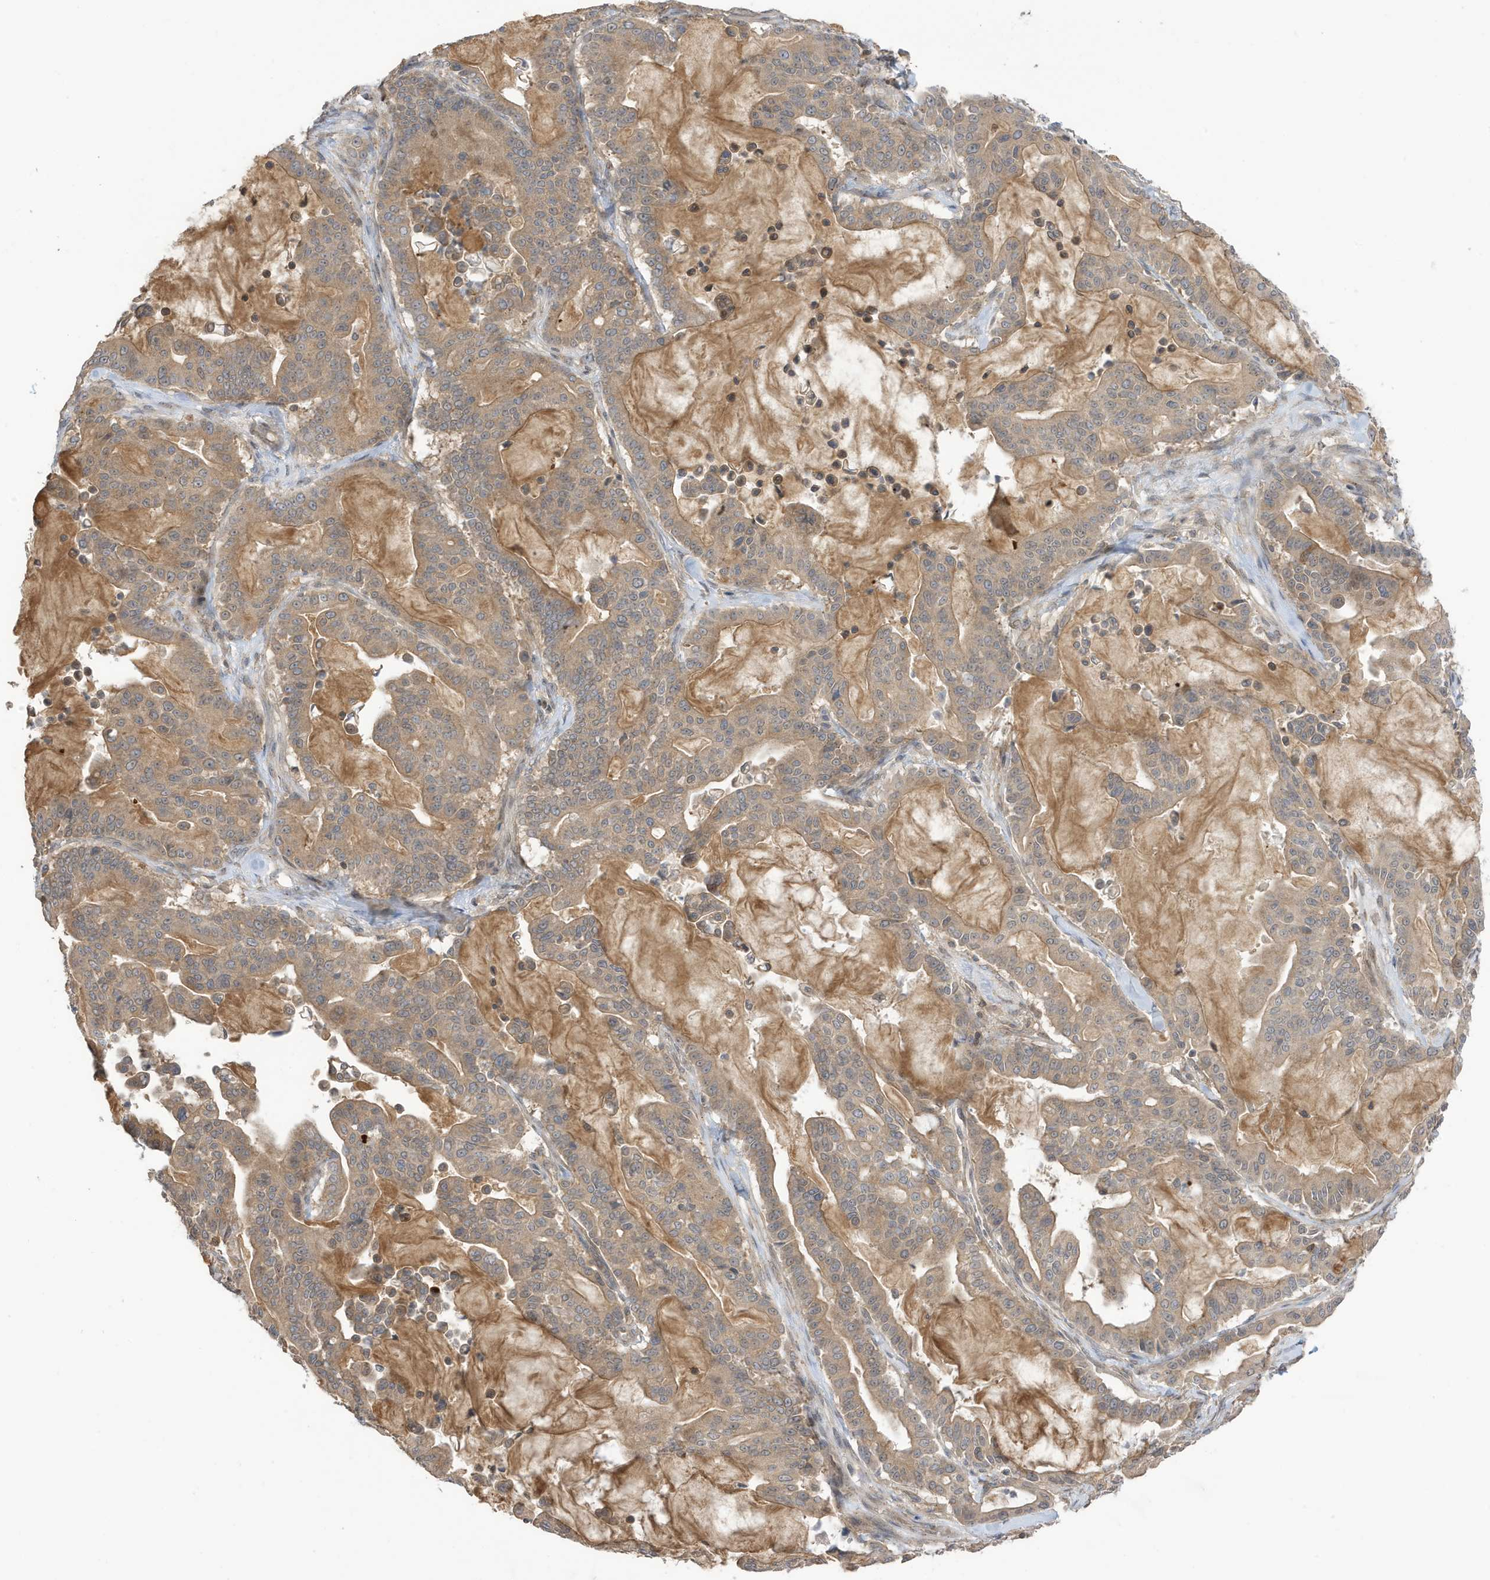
{"staining": {"intensity": "weak", "quantity": ">75%", "location": "cytoplasmic/membranous"}, "tissue": "pancreatic cancer", "cell_type": "Tumor cells", "image_type": "cancer", "snomed": [{"axis": "morphology", "description": "Adenocarcinoma, NOS"}, {"axis": "topography", "description": "Pancreas"}], "caption": "This image demonstrates pancreatic cancer stained with immunohistochemistry to label a protein in brown. The cytoplasmic/membranous of tumor cells show weak positivity for the protein. Nuclei are counter-stained blue.", "gene": "TAB3", "patient": {"sex": "male", "age": 63}}